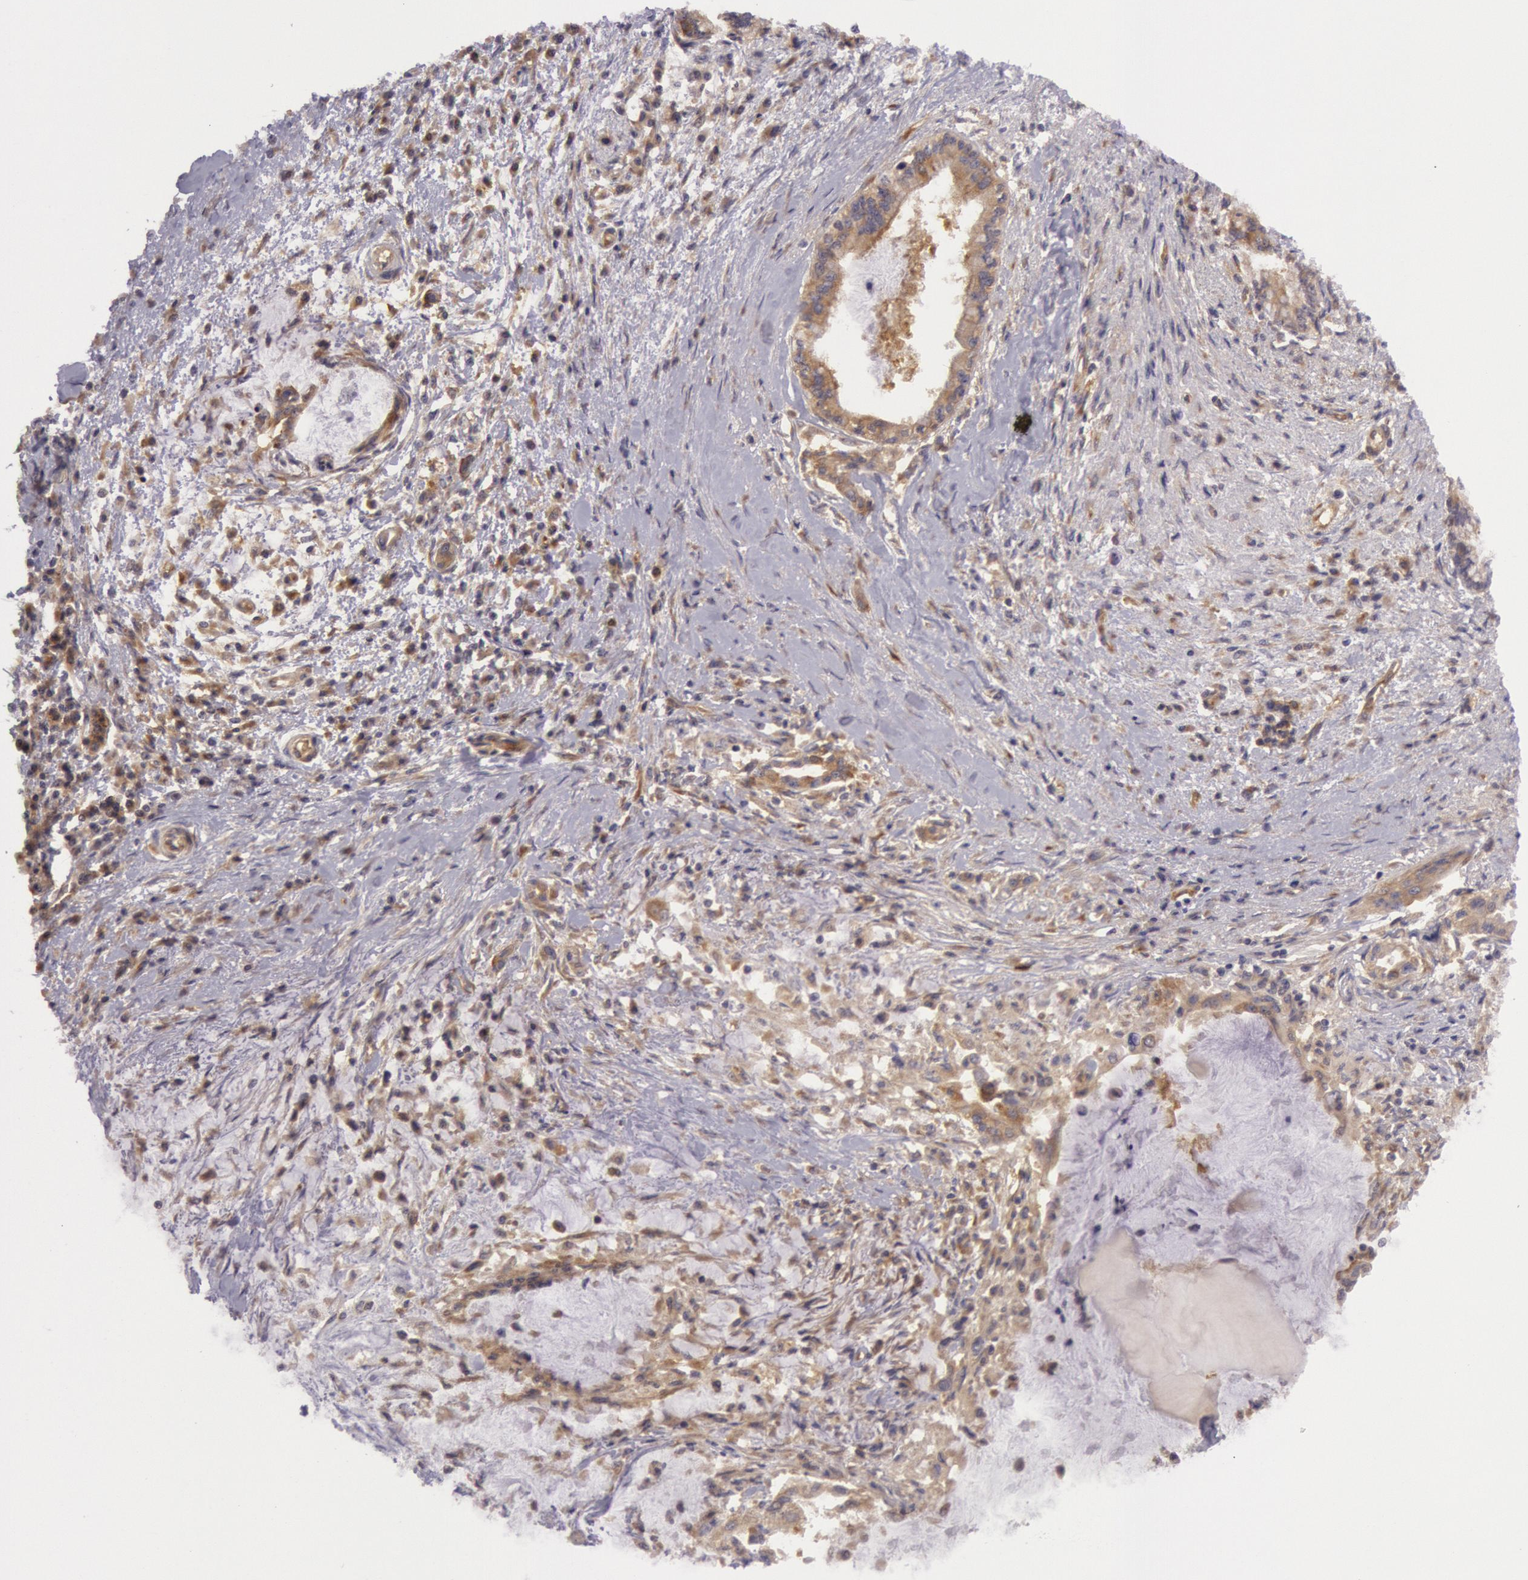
{"staining": {"intensity": "moderate", "quantity": "25%-75%", "location": "cytoplasmic/membranous"}, "tissue": "pancreatic cancer", "cell_type": "Tumor cells", "image_type": "cancer", "snomed": [{"axis": "morphology", "description": "Adenocarcinoma, NOS"}, {"axis": "topography", "description": "Pancreas"}], "caption": "A photomicrograph of adenocarcinoma (pancreatic) stained for a protein exhibits moderate cytoplasmic/membranous brown staining in tumor cells.", "gene": "CHUK", "patient": {"sex": "female", "age": 64}}